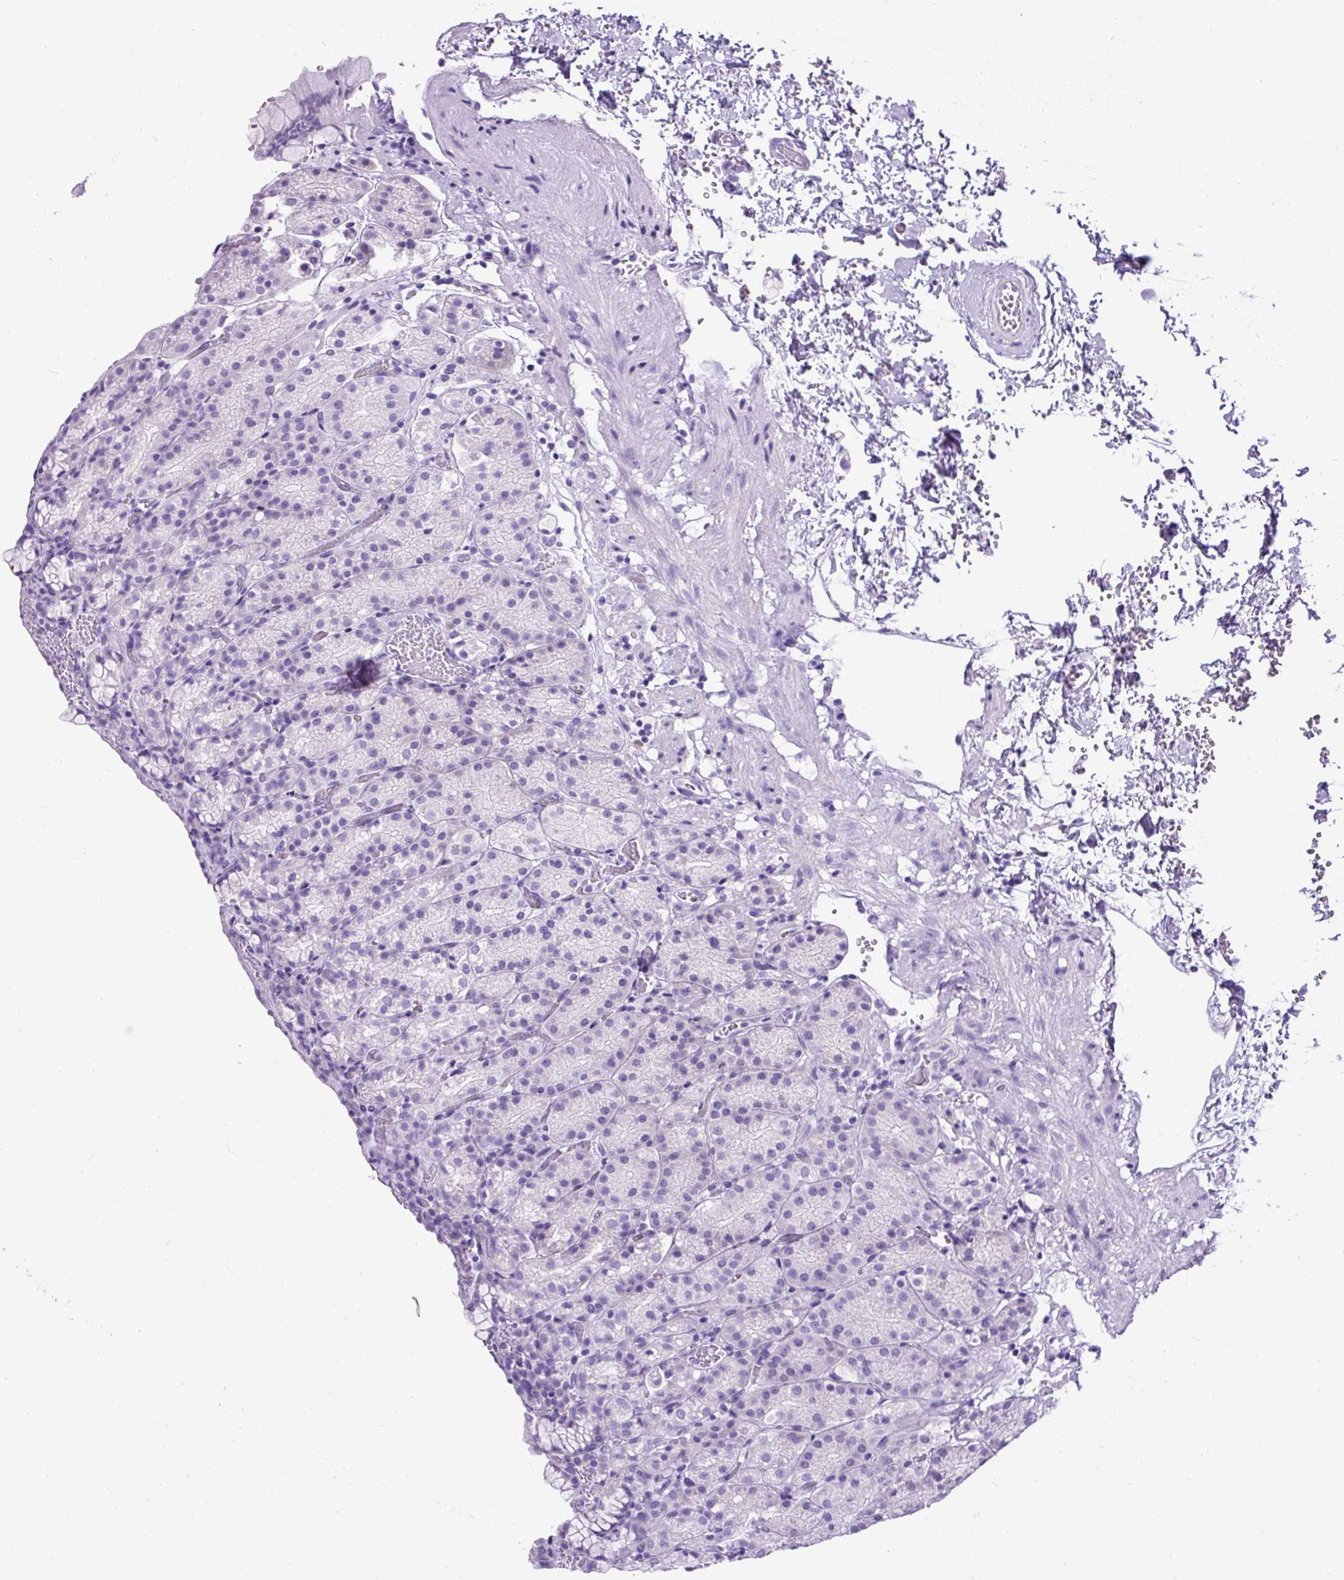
{"staining": {"intensity": "negative", "quantity": "none", "location": "none"}, "tissue": "stomach", "cell_type": "Glandular cells", "image_type": "normal", "snomed": [{"axis": "morphology", "description": "Normal tissue, NOS"}, {"axis": "topography", "description": "Stomach, upper"}], "caption": "A micrograph of stomach stained for a protein demonstrates no brown staining in glandular cells. Nuclei are stained in blue.", "gene": "UPP1", "patient": {"sex": "female", "age": 81}}